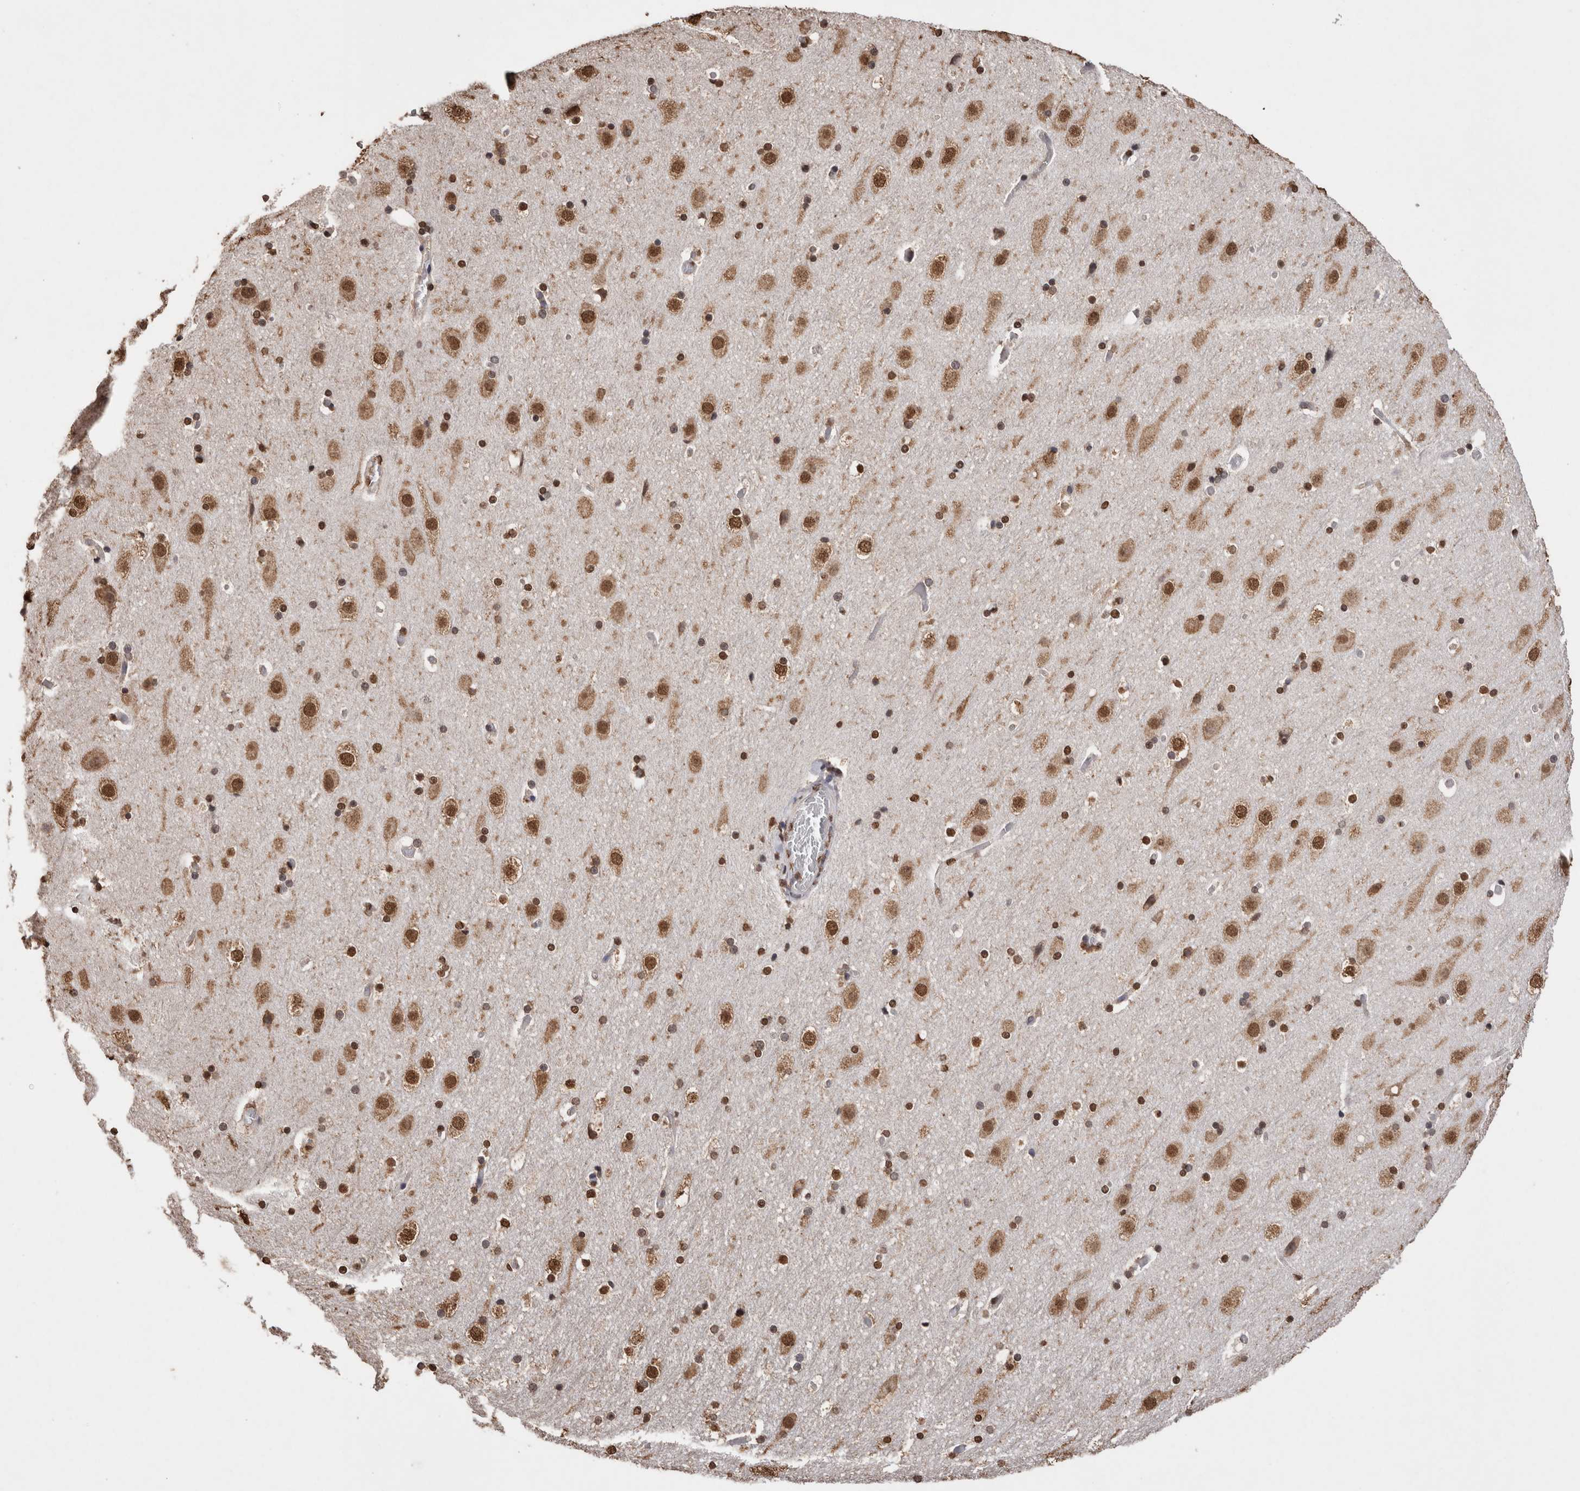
{"staining": {"intensity": "moderate", "quantity": ">75%", "location": "nuclear"}, "tissue": "cerebral cortex", "cell_type": "Endothelial cells", "image_type": "normal", "snomed": [{"axis": "morphology", "description": "Normal tissue, NOS"}, {"axis": "topography", "description": "Cerebral cortex"}], "caption": "Brown immunohistochemical staining in normal human cerebral cortex demonstrates moderate nuclear staining in about >75% of endothelial cells. Nuclei are stained in blue.", "gene": "NTHL1", "patient": {"sex": "male", "age": 57}}